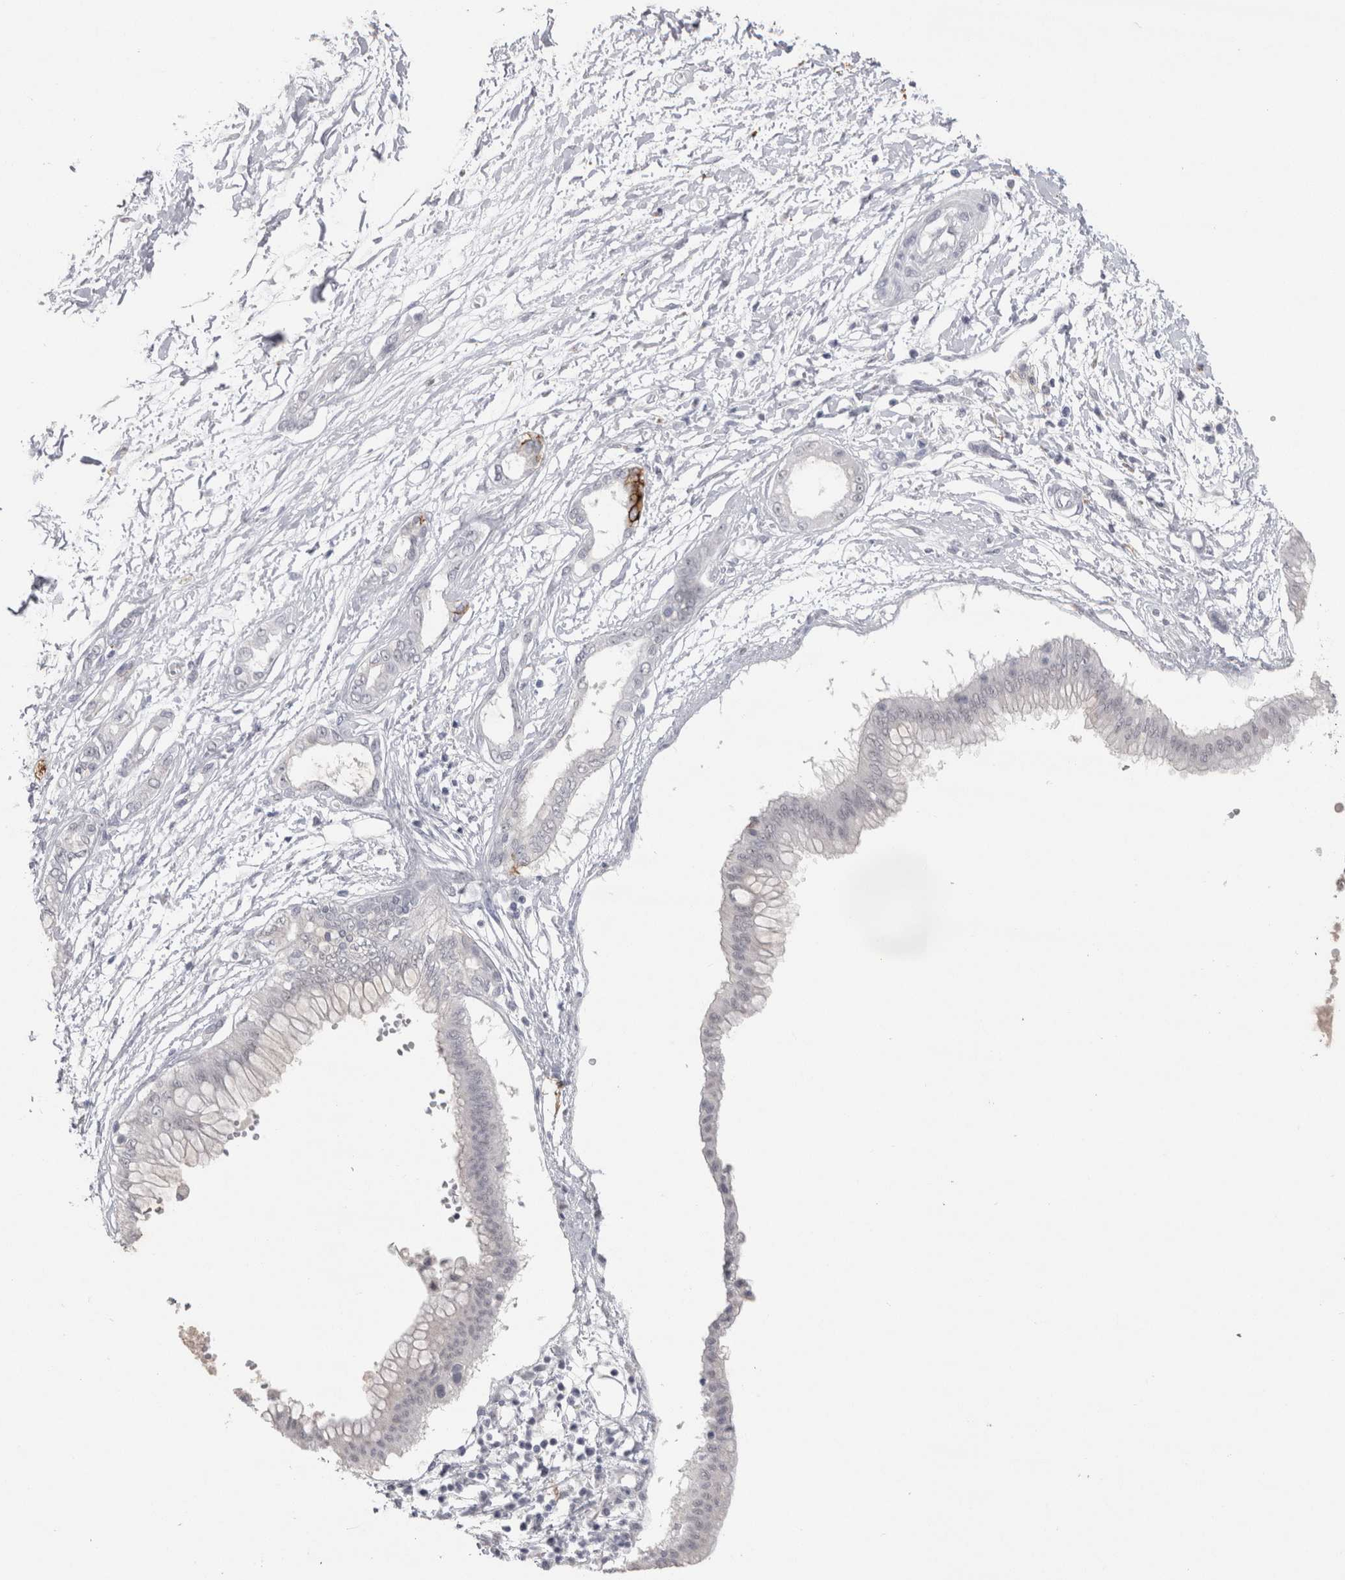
{"staining": {"intensity": "strong", "quantity": "<25%", "location": "cytoplasmic/membranous"}, "tissue": "pancreatic cancer", "cell_type": "Tumor cells", "image_type": "cancer", "snomed": [{"axis": "morphology", "description": "Adenocarcinoma, NOS"}, {"axis": "topography", "description": "Pancreas"}], "caption": "Immunohistochemical staining of human pancreatic cancer (adenocarcinoma) shows medium levels of strong cytoplasmic/membranous protein expression in about <25% of tumor cells.", "gene": "CDH17", "patient": {"sex": "male", "age": 56}}